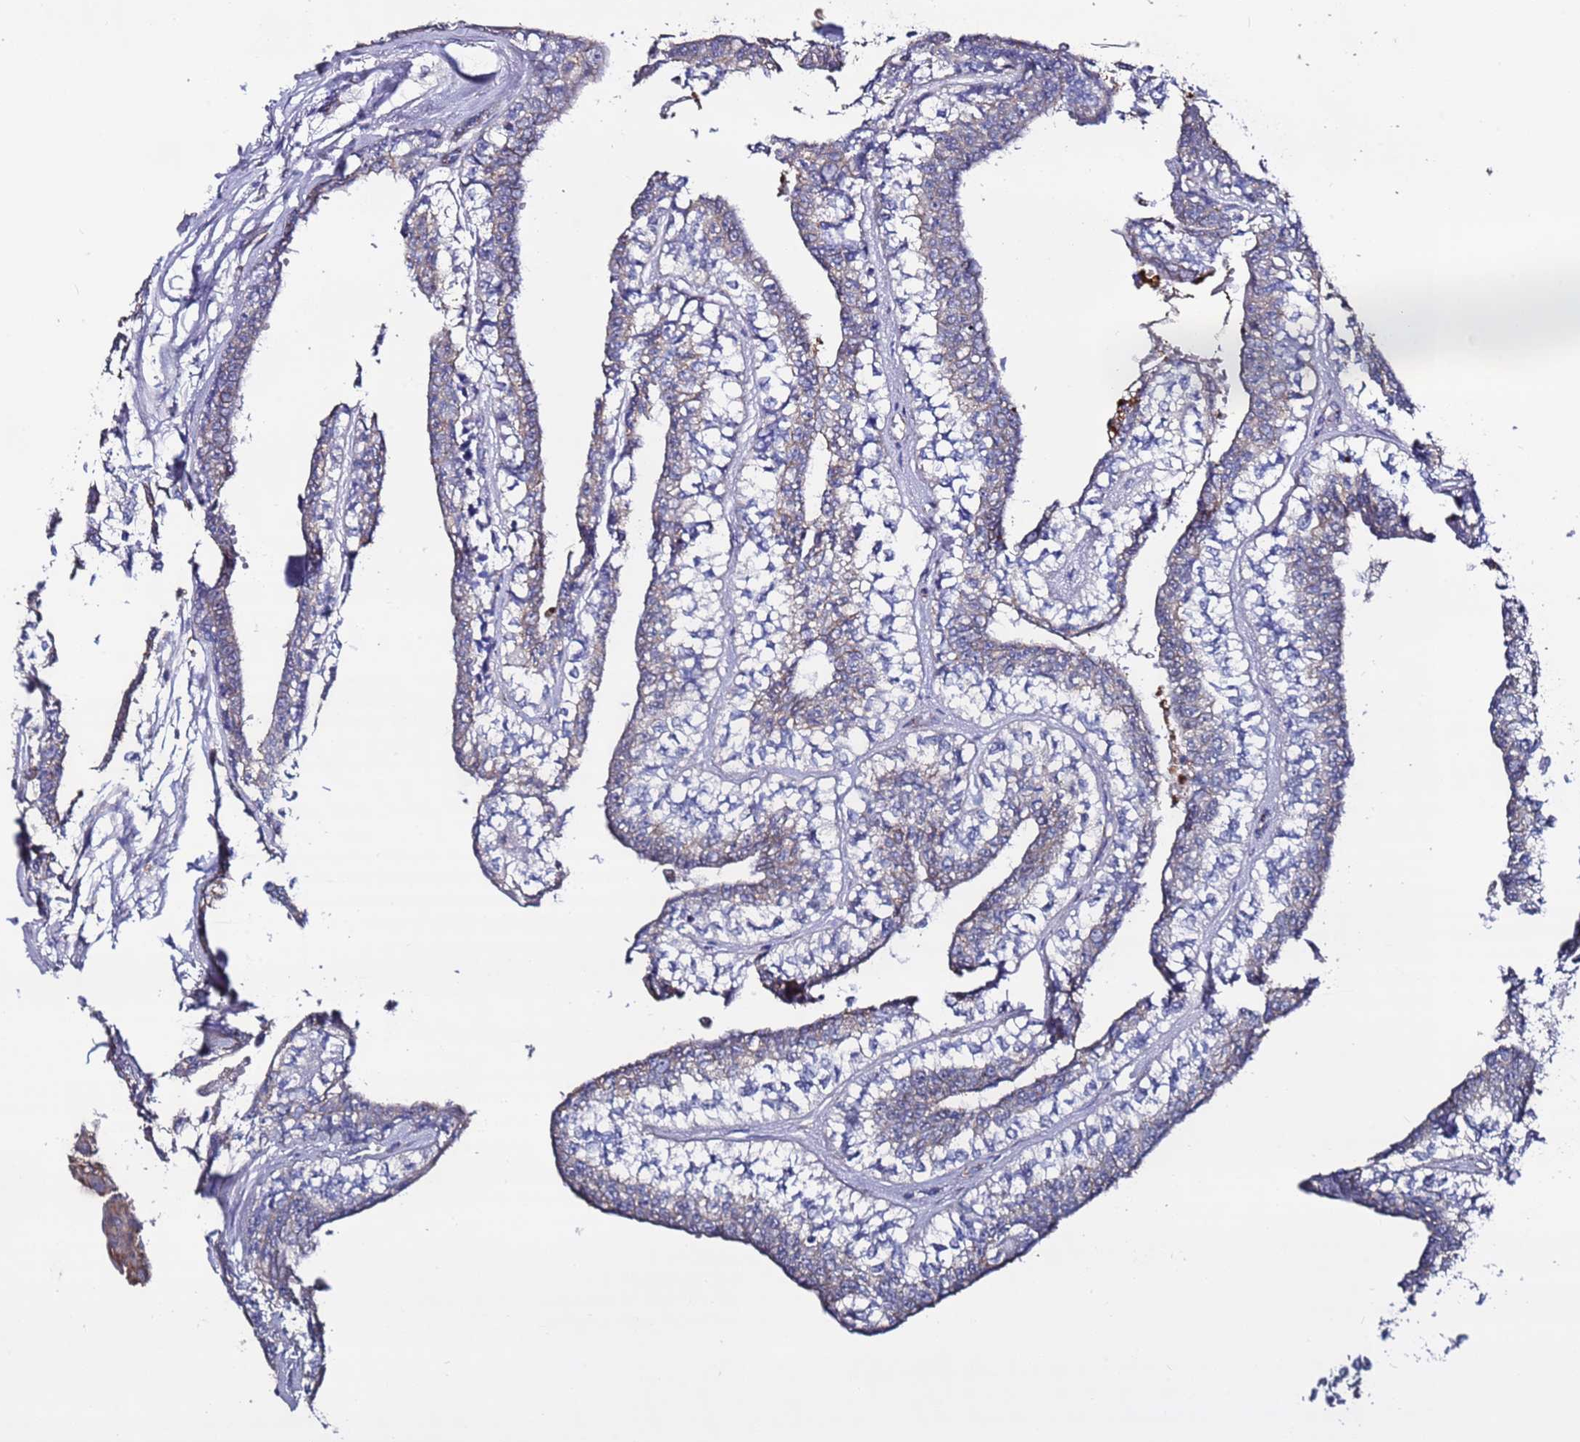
{"staining": {"intensity": "weak", "quantity": "25%-75%", "location": "cytoplasmic/membranous"}, "tissue": "head and neck cancer", "cell_type": "Tumor cells", "image_type": "cancer", "snomed": [{"axis": "morphology", "description": "Adenocarcinoma, NOS"}, {"axis": "topography", "description": "Head-Neck"}], "caption": "Protein staining displays weak cytoplasmic/membranous positivity in about 25%-75% of tumor cells in head and neck cancer.", "gene": "TENM3", "patient": {"sex": "female", "age": 73}}